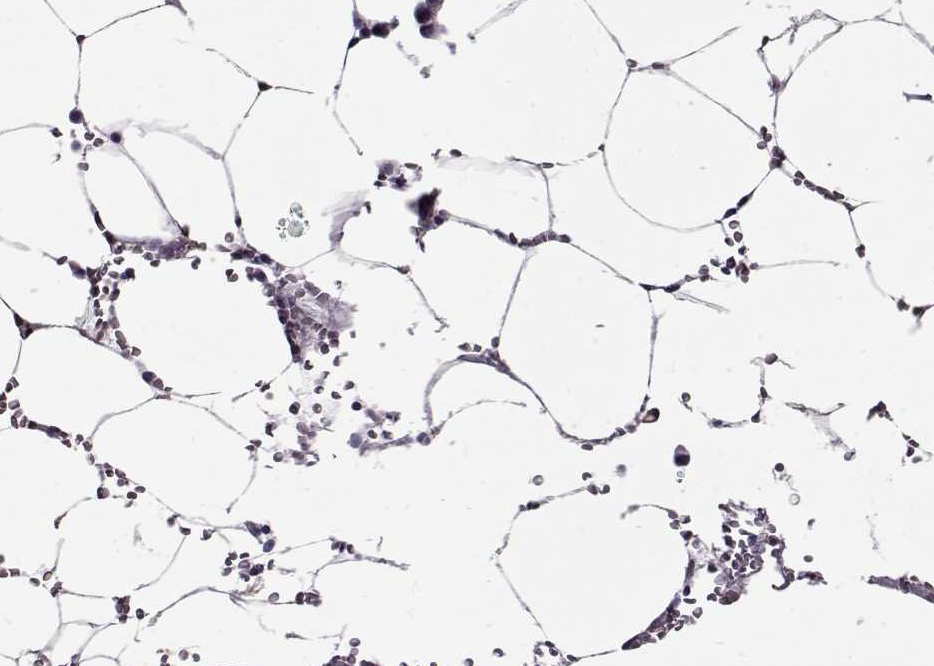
{"staining": {"intensity": "moderate", "quantity": "<25%", "location": "cytoplasmic/membranous"}, "tissue": "bone marrow", "cell_type": "Hematopoietic cells", "image_type": "normal", "snomed": [{"axis": "morphology", "description": "Normal tissue, NOS"}, {"axis": "topography", "description": "Bone marrow"}], "caption": "Moderate cytoplasmic/membranous protein positivity is identified in approximately <25% of hematopoietic cells in bone marrow.", "gene": "SEC16B", "patient": {"sex": "female", "age": 52}}